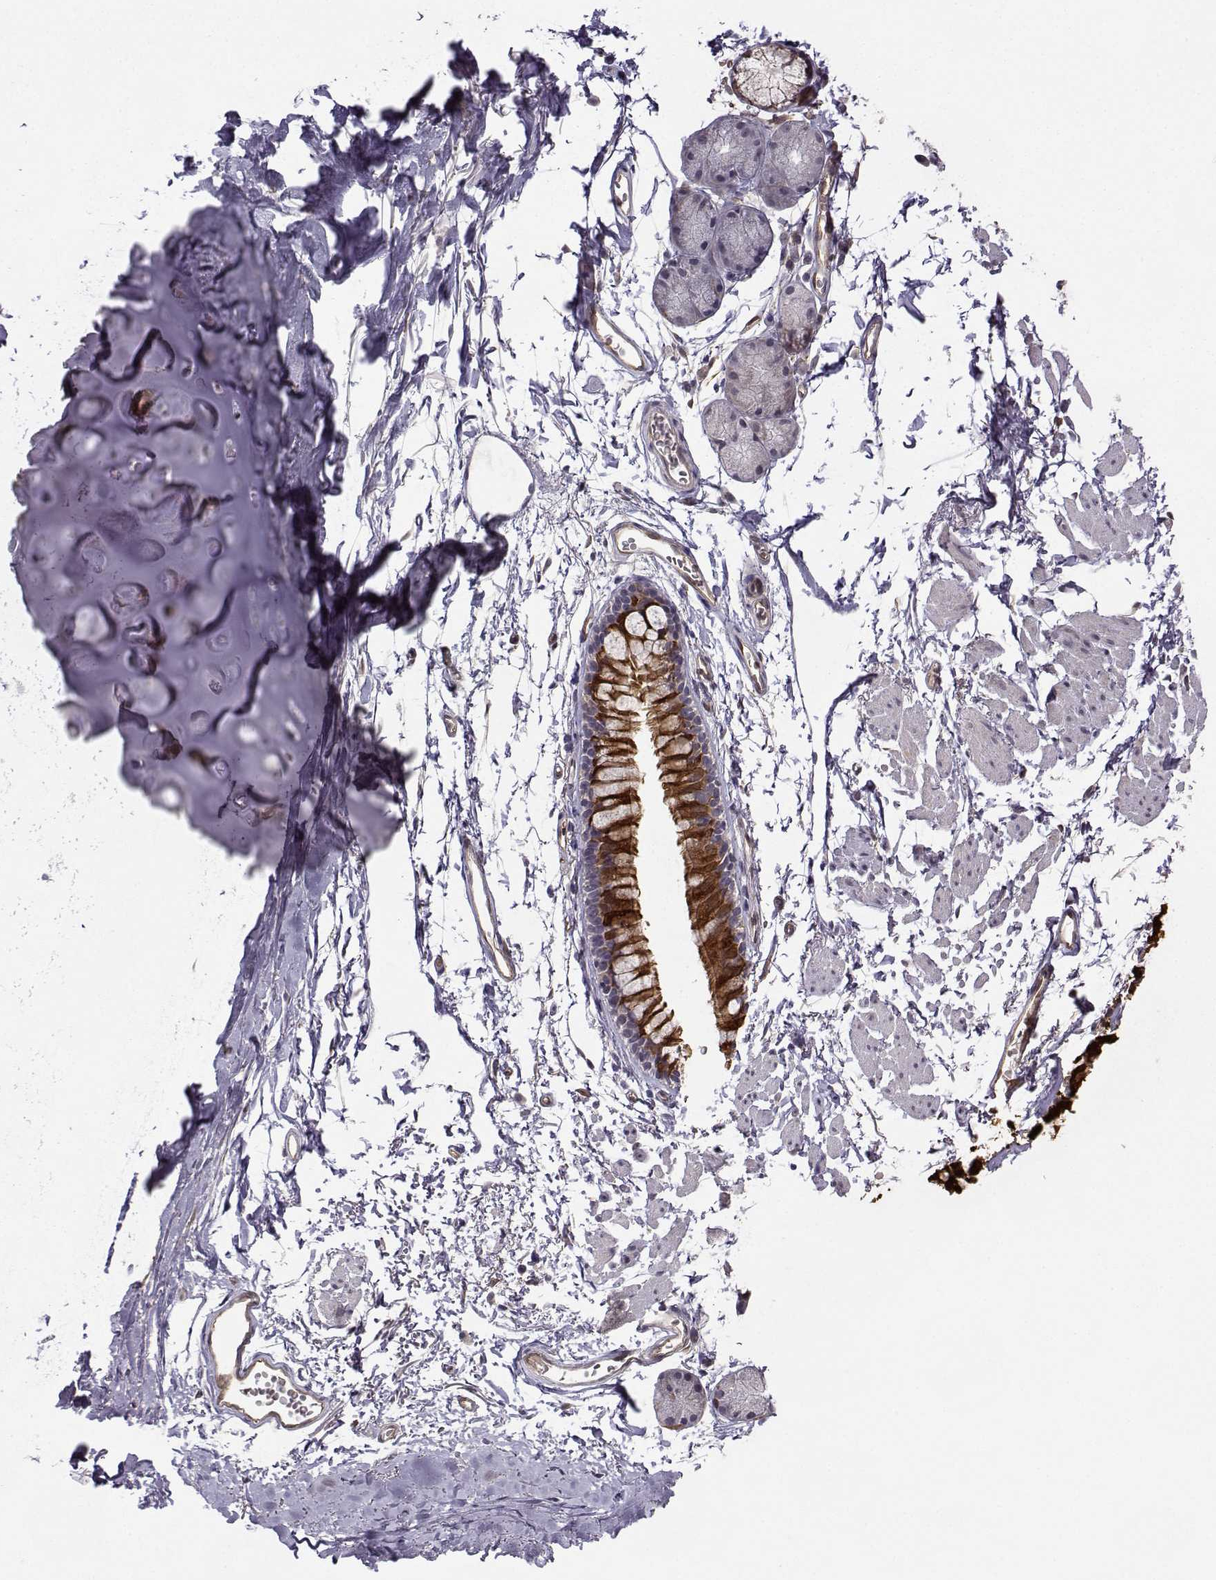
{"staining": {"intensity": "negative", "quantity": "none", "location": "none"}, "tissue": "soft tissue", "cell_type": "Chondrocytes", "image_type": "normal", "snomed": [{"axis": "morphology", "description": "Normal tissue, NOS"}, {"axis": "topography", "description": "Cartilage tissue"}, {"axis": "topography", "description": "Bronchus"}], "caption": "High power microscopy image of an immunohistochemistry photomicrograph of benign soft tissue, revealing no significant expression in chondrocytes.", "gene": "NQO1", "patient": {"sex": "female", "age": 79}}